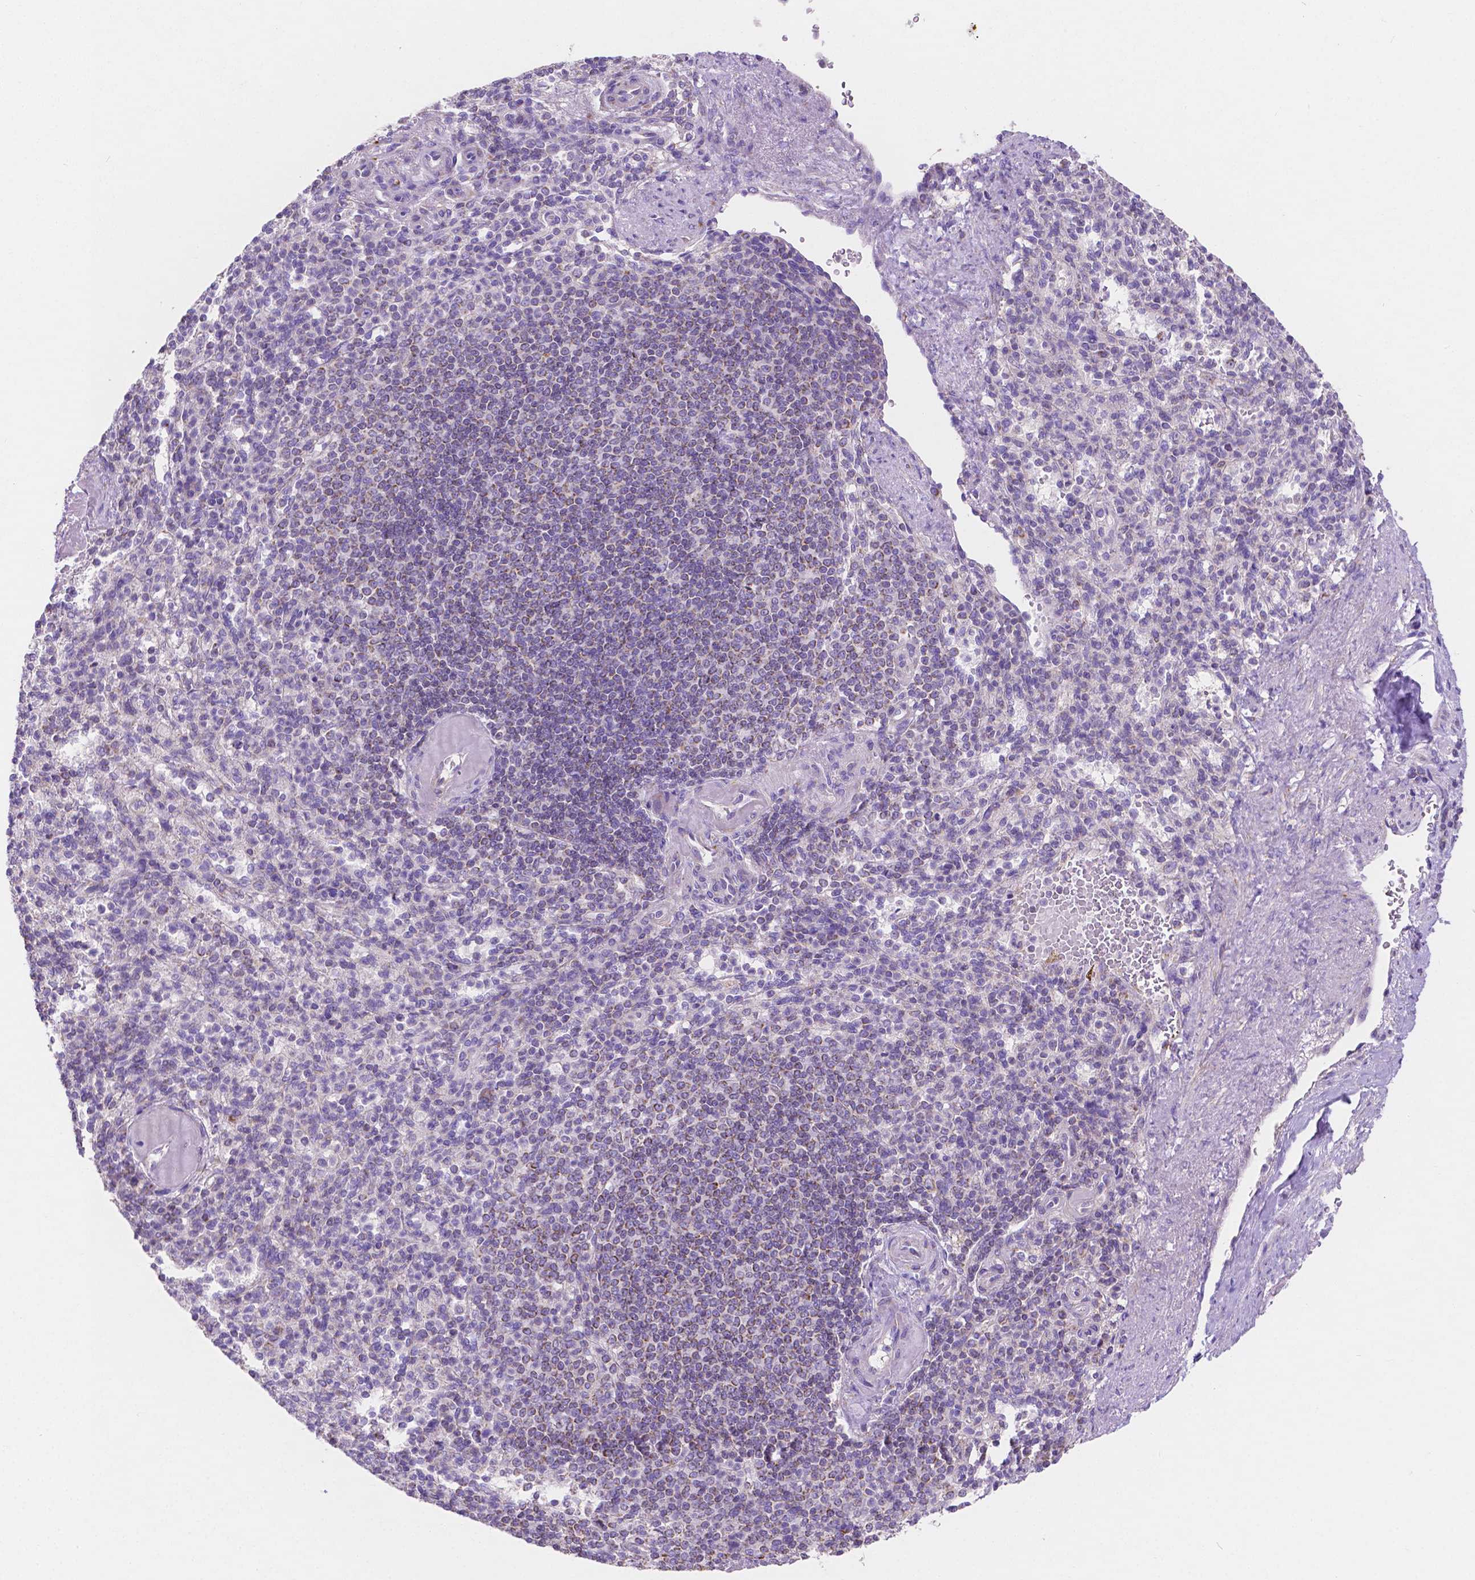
{"staining": {"intensity": "negative", "quantity": "none", "location": "none"}, "tissue": "spleen", "cell_type": "Cells in red pulp", "image_type": "normal", "snomed": [{"axis": "morphology", "description": "Normal tissue, NOS"}, {"axis": "topography", "description": "Spleen"}], "caption": "DAB (3,3'-diaminobenzidine) immunohistochemical staining of unremarkable spleen exhibits no significant staining in cells in red pulp.", "gene": "SGTB", "patient": {"sex": "female", "age": 74}}